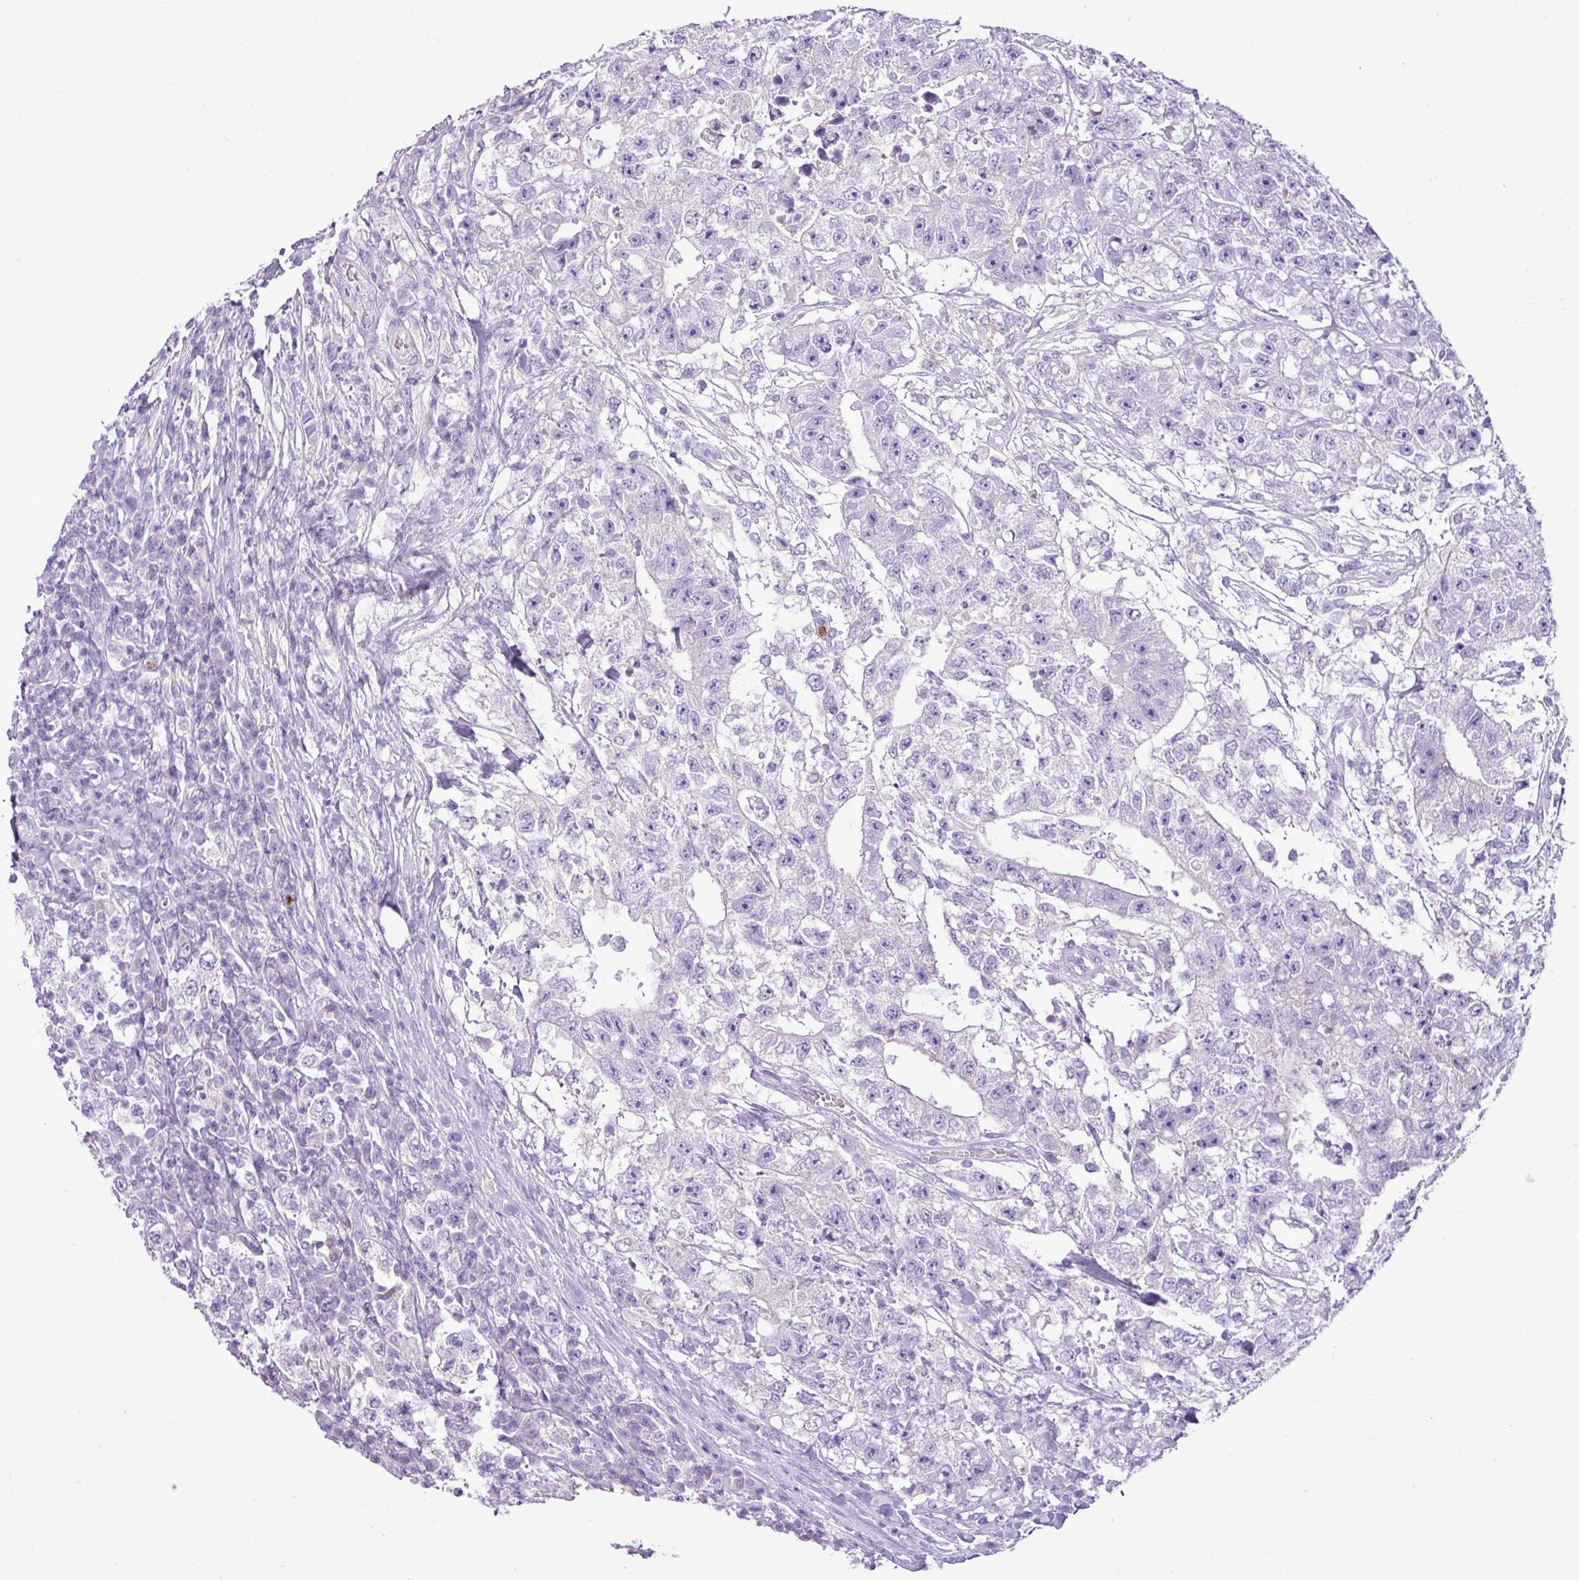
{"staining": {"intensity": "negative", "quantity": "none", "location": "none"}, "tissue": "testis cancer", "cell_type": "Tumor cells", "image_type": "cancer", "snomed": [{"axis": "morphology", "description": "Seminoma, NOS"}, {"axis": "morphology", "description": "Carcinoma, Embryonal, NOS"}, {"axis": "topography", "description": "Testis"}], "caption": "Human testis embryonal carcinoma stained for a protein using IHC demonstrates no positivity in tumor cells.", "gene": "ZSCAN5A", "patient": {"sex": "male", "age": 41}}